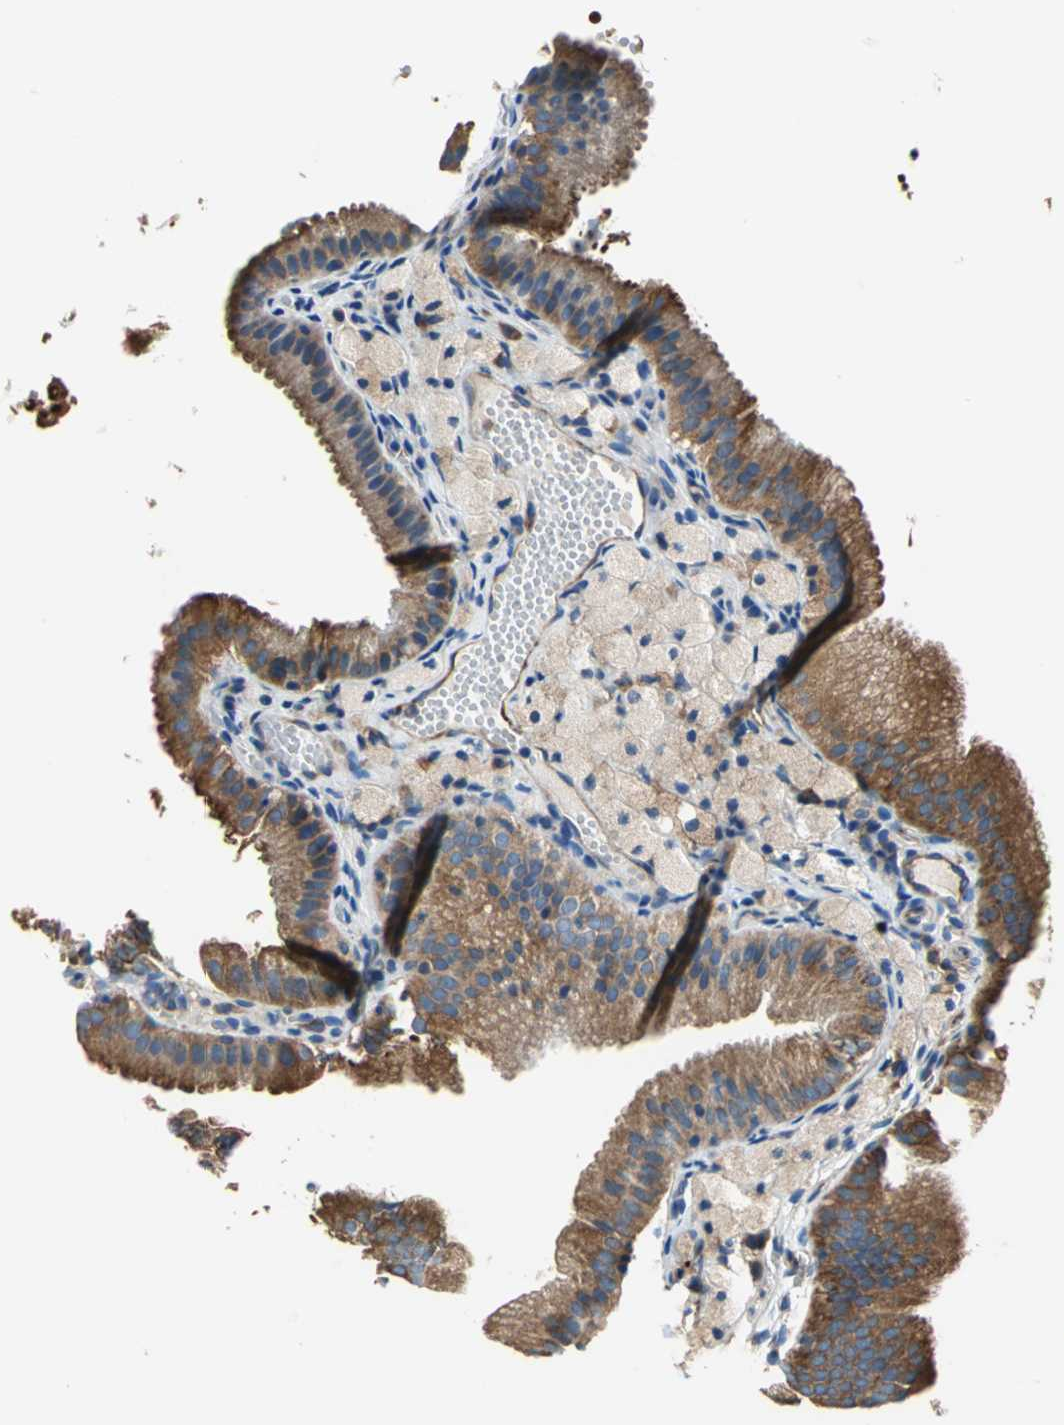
{"staining": {"intensity": "strong", "quantity": ">75%", "location": "cytoplasmic/membranous"}, "tissue": "gallbladder", "cell_type": "Glandular cells", "image_type": "normal", "snomed": [{"axis": "morphology", "description": "Normal tissue, NOS"}, {"axis": "topography", "description": "Gallbladder"}], "caption": "About >75% of glandular cells in unremarkable gallbladder exhibit strong cytoplasmic/membranous protein expression as visualized by brown immunohistochemical staining.", "gene": "TRIM25", "patient": {"sex": "female", "age": 24}}